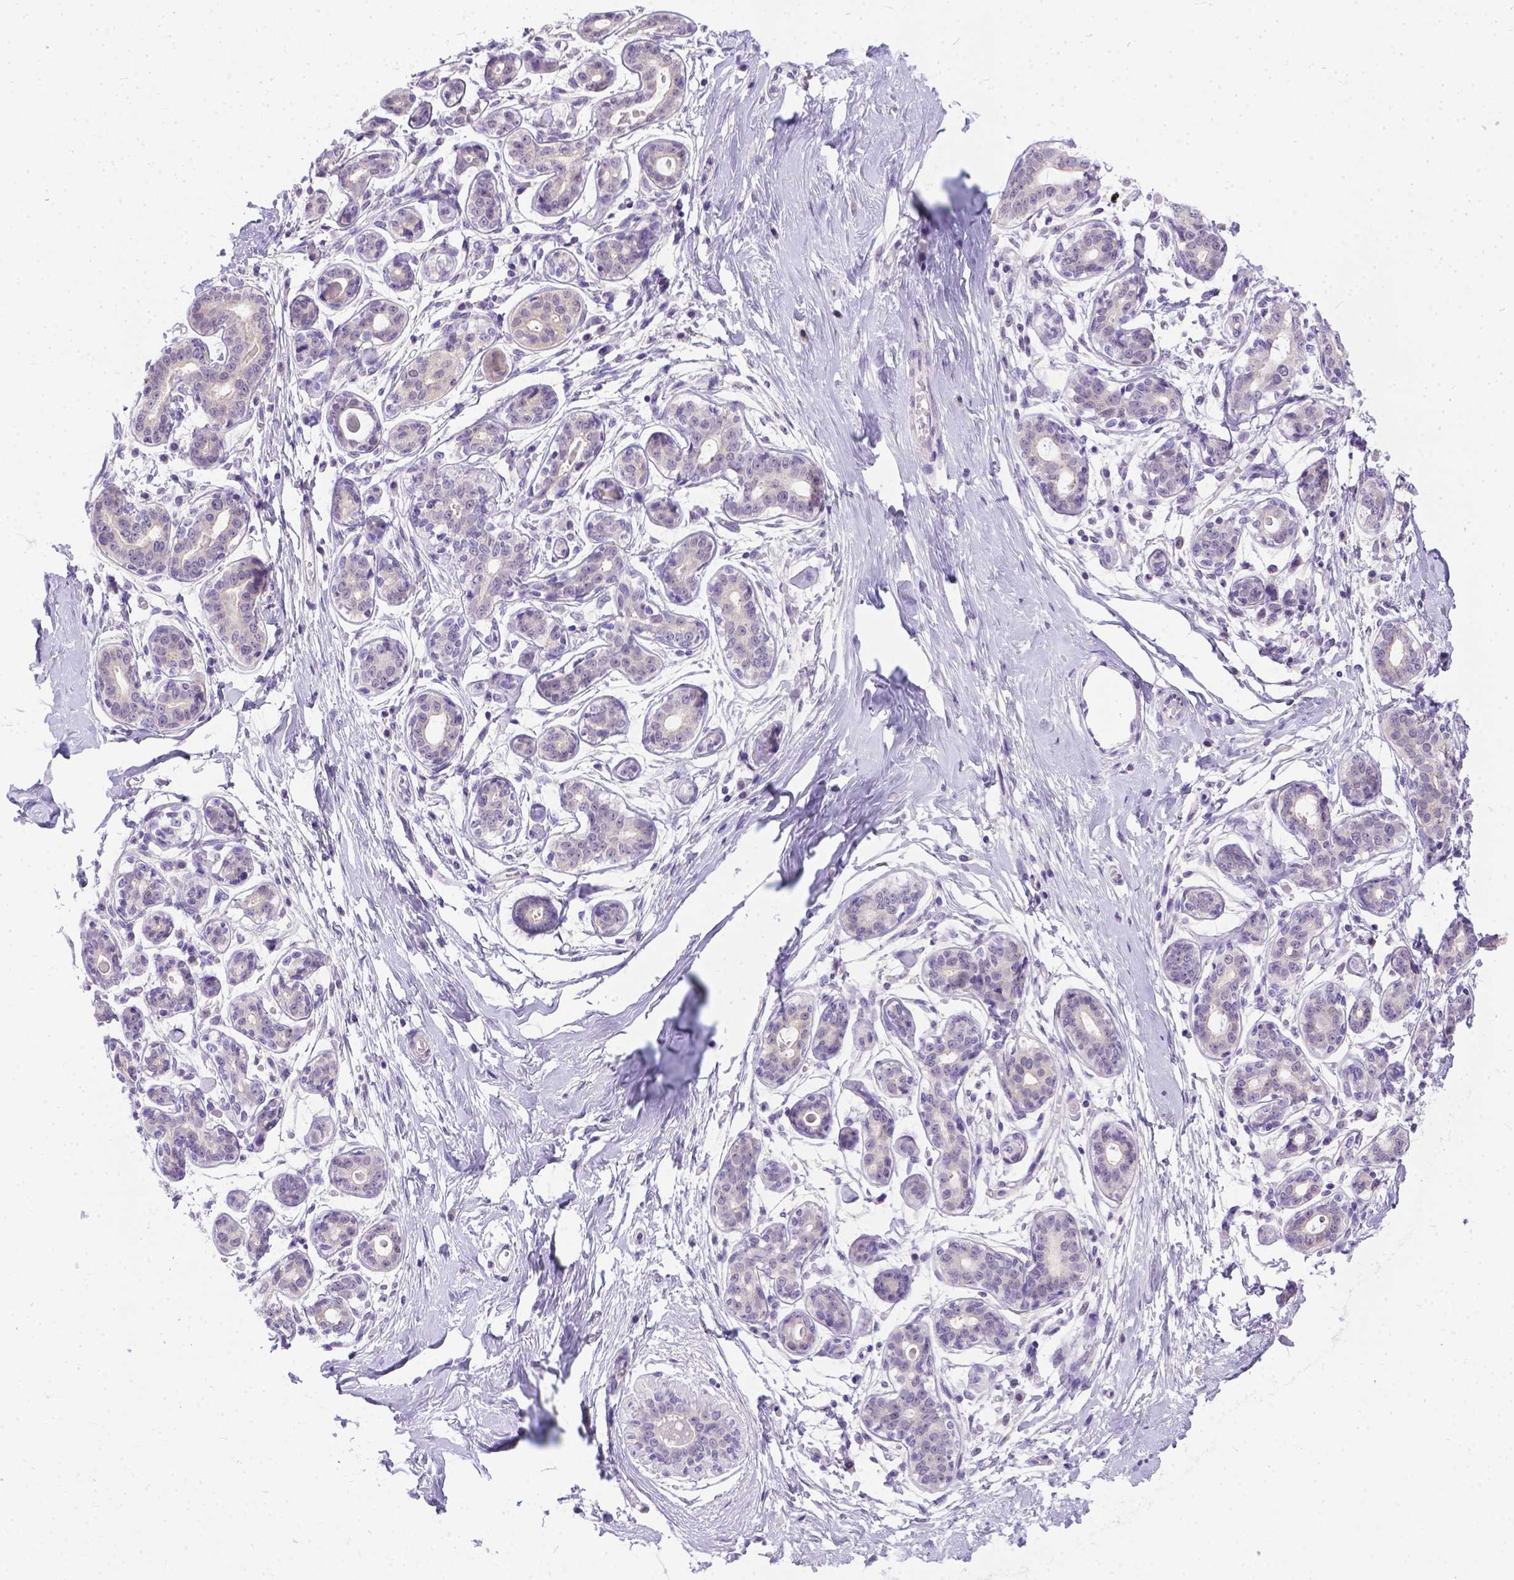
{"staining": {"intensity": "negative", "quantity": "none", "location": "none"}, "tissue": "breast", "cell_type": "Adipocytes", "image_type": "normal", "snomed": [{"axis": "morphology", "description": "Normal tissue, NOS"}, {"axis": "topography", "description": "Skin"}, {"axis": "topography", "description": "Breast"}], "caption": "The histopathology image exhibits no staining of adipocytes in benign breast. (Immunohistochemistry, brightfield microscopy, high magnification).", "gene": "TTLL6", "patient": {"sex": "female", "age": 43}}